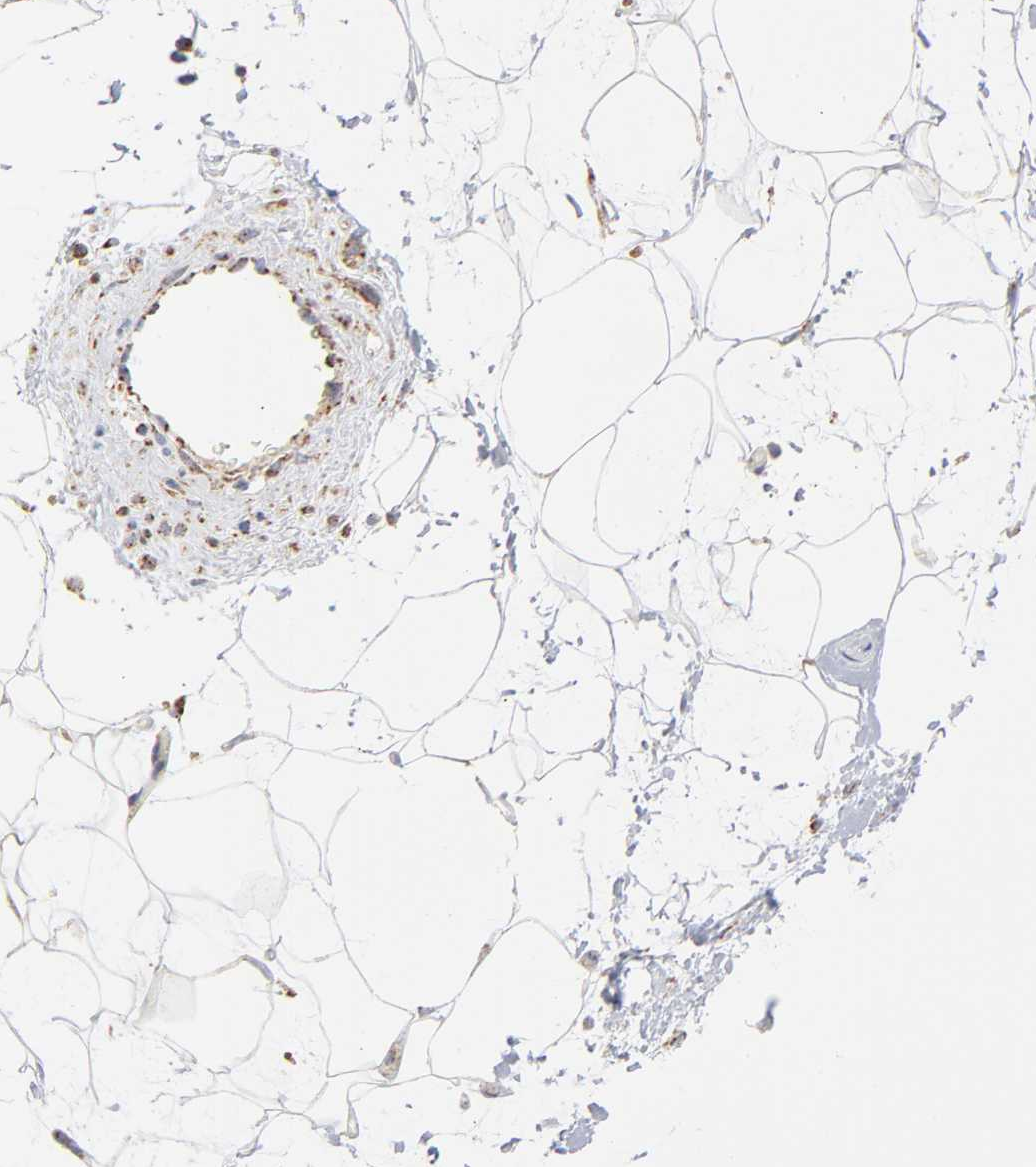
{"staining": {"intensity": "weak", "quantity": "<25%", "location": "cytoplasmic/membranous"}, "tissue": "adipose tissue", "cell_type": "Adipocytes", "image_type": "normal", "snomed": [{"axis": "morphology", "description": "Normal tissue, NOS"}, {"axis": "topography", "description": "Soft tissue"}], "caption": "Adipocytes show no significant positivity in unremarkable adipose tissue. (DAB IHC with hematoxylin counter stain).", "gene": "DIABLO", "patient": {"sex": "male", "age": 72}}